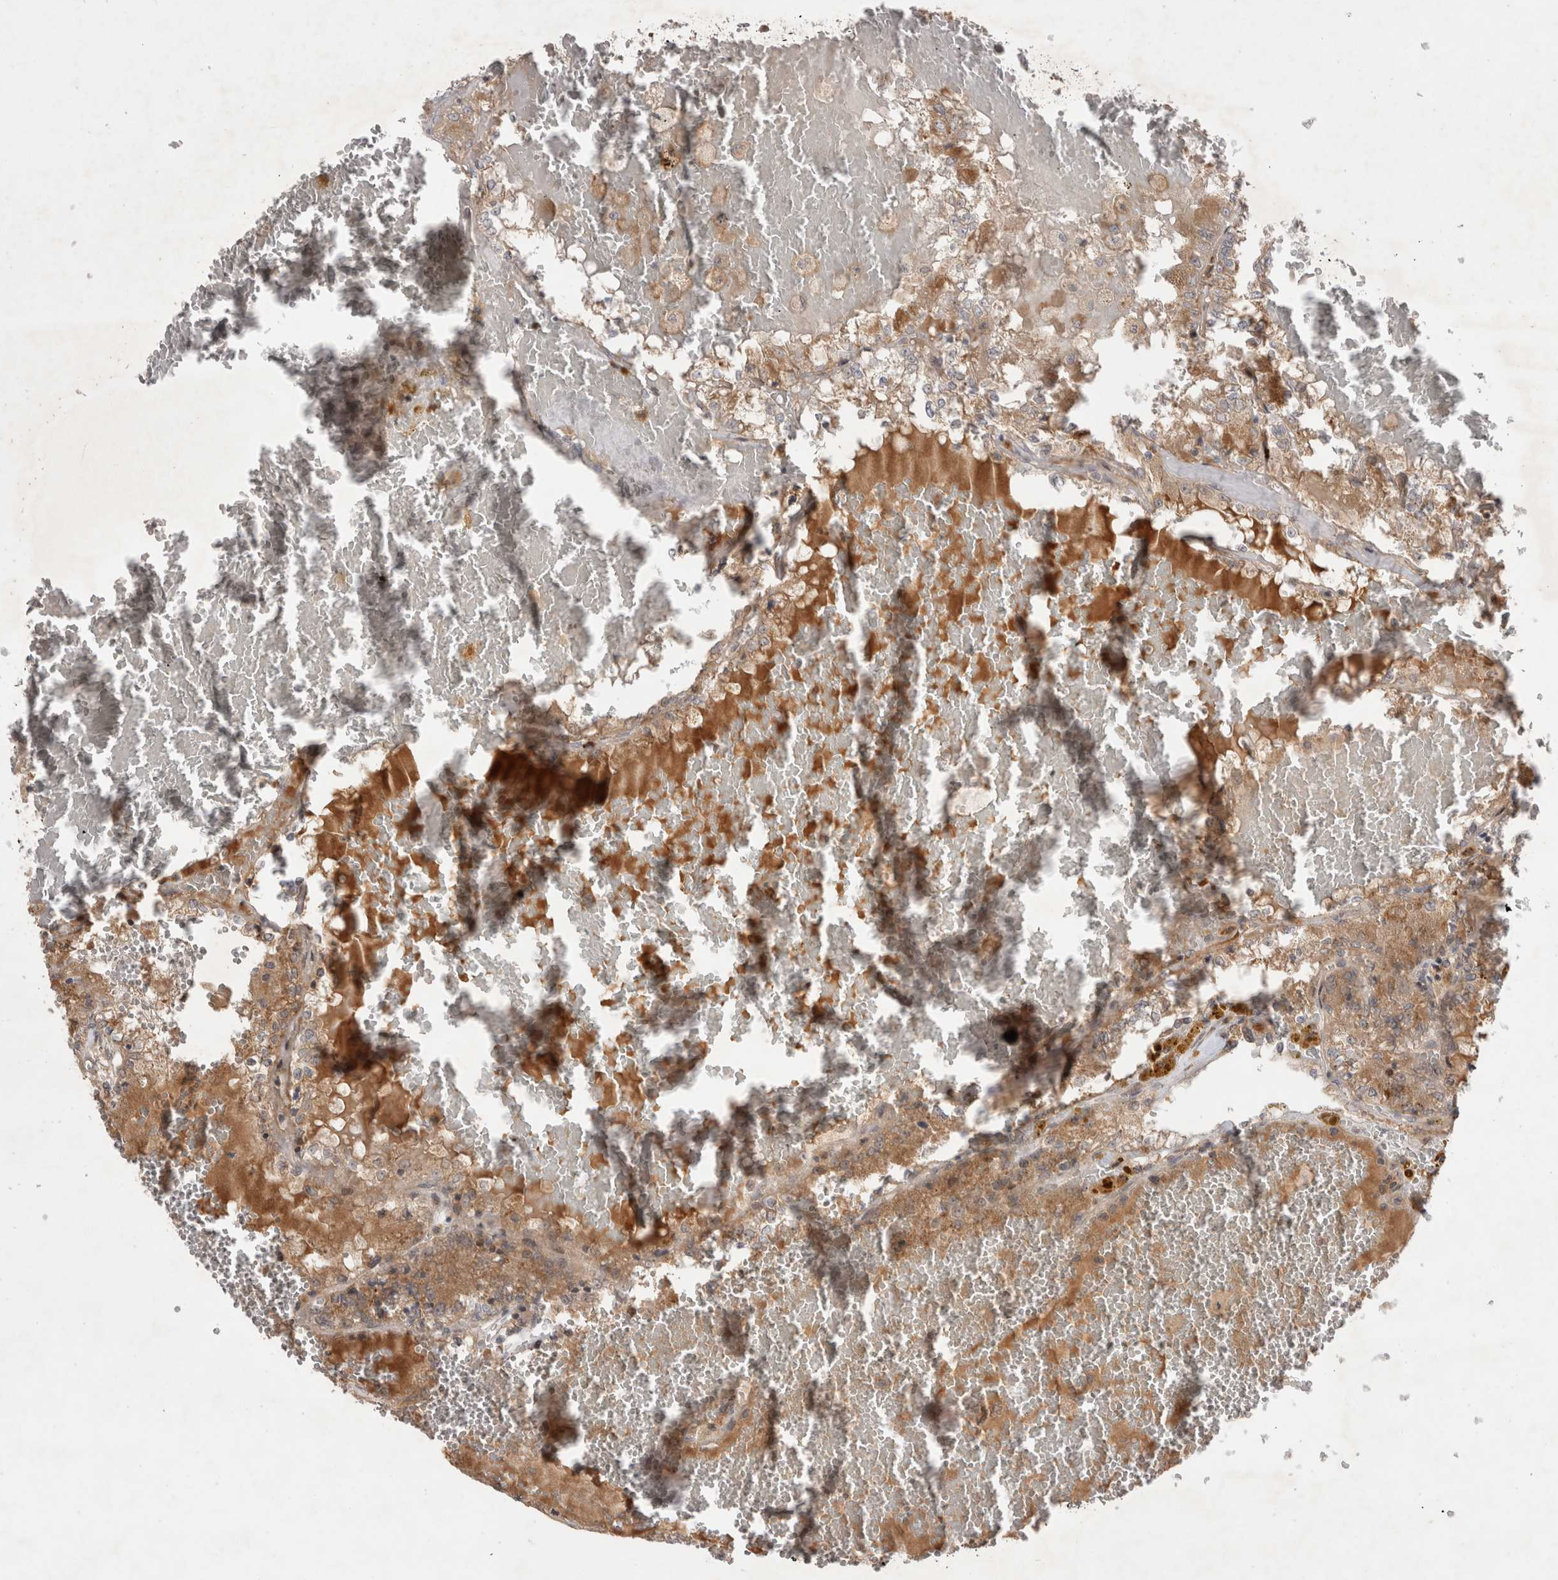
{"staining": {"intensity": "moderate", "quantity": ">75%", "location": "cytoplasmic/membranous"}, "tissue": "renal cancer", "cell_type": "Tumor cells", "image_type": "cancer", "snomed": [{"axis": "morphology", "description": "Adenocarcinoma, NOS"}, {"axis": "topography", "description": "Kidney"}], "caption": "A brown stain shows moderate cytoplasmic/membranous expression of a protein in human adenocarcinoma (renal) tumor cells.", "gene": "PLEKHM1", "patient": {"sex": "female", "age": 56}}